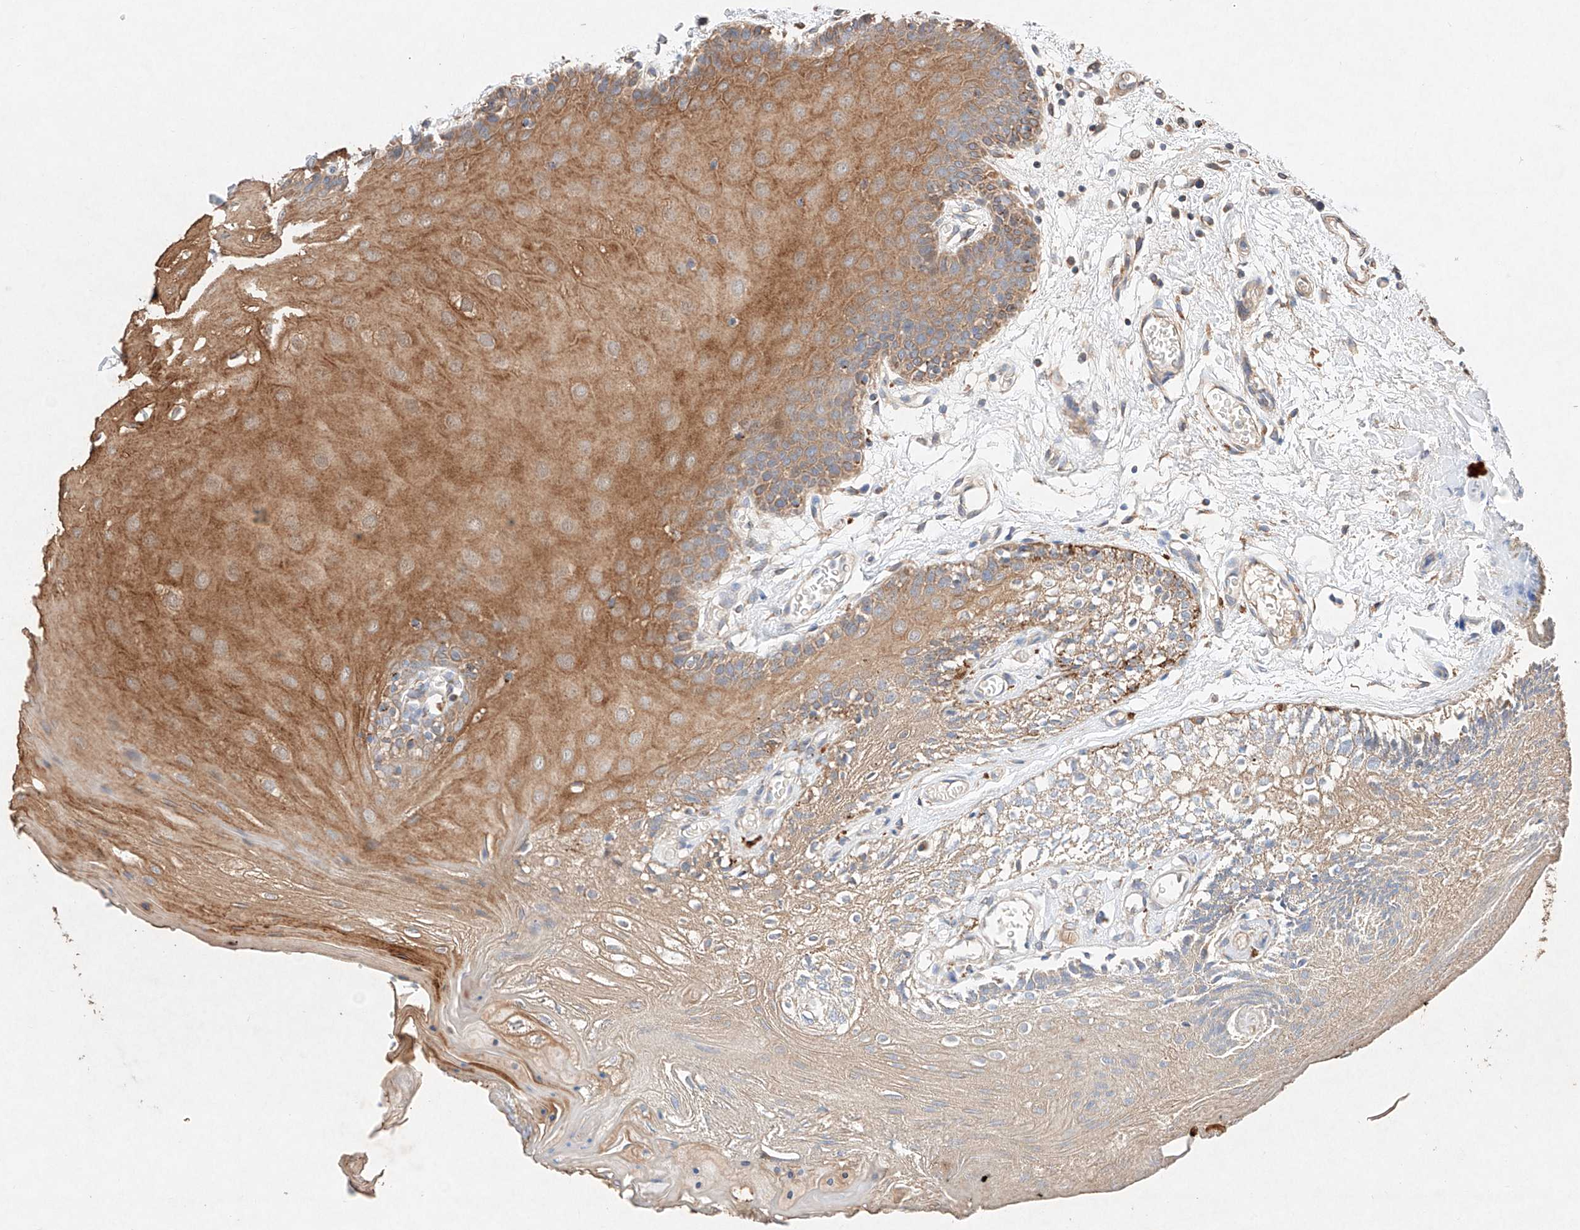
{"staining": {"intensity": "moderate", "quantity": "25%-75%", "location": "cytoplasmic/membranous"}, "tissue": "oral mucosa", "cell_type": "Squamous epithelial cells", "image_type": "normal", "snomed": [{"axis": "morphology", "description": "Normal tissue, NOS"}, {"axis": "morphology", "description": "Squamous cell carcinoma, NOS"}, {"axis": "topography", "description": "Skeletal muscle"}, {"axis": "topography", "description": "Oral tissue"}, {"axis": "topography", "description": "Salivary gland"}, {"axis": "topography", "description": "Head-Neck"}], "caption": "About 25%-75% of squamous epithelial cells in unremarkable human oral mucosa demonstrate moderate cytoplasmic/membranous protein staining as visualized by brown immunohistochemical staining.", "gene": "C6orf62", "patient": {"sex": "male", "age": 54}}